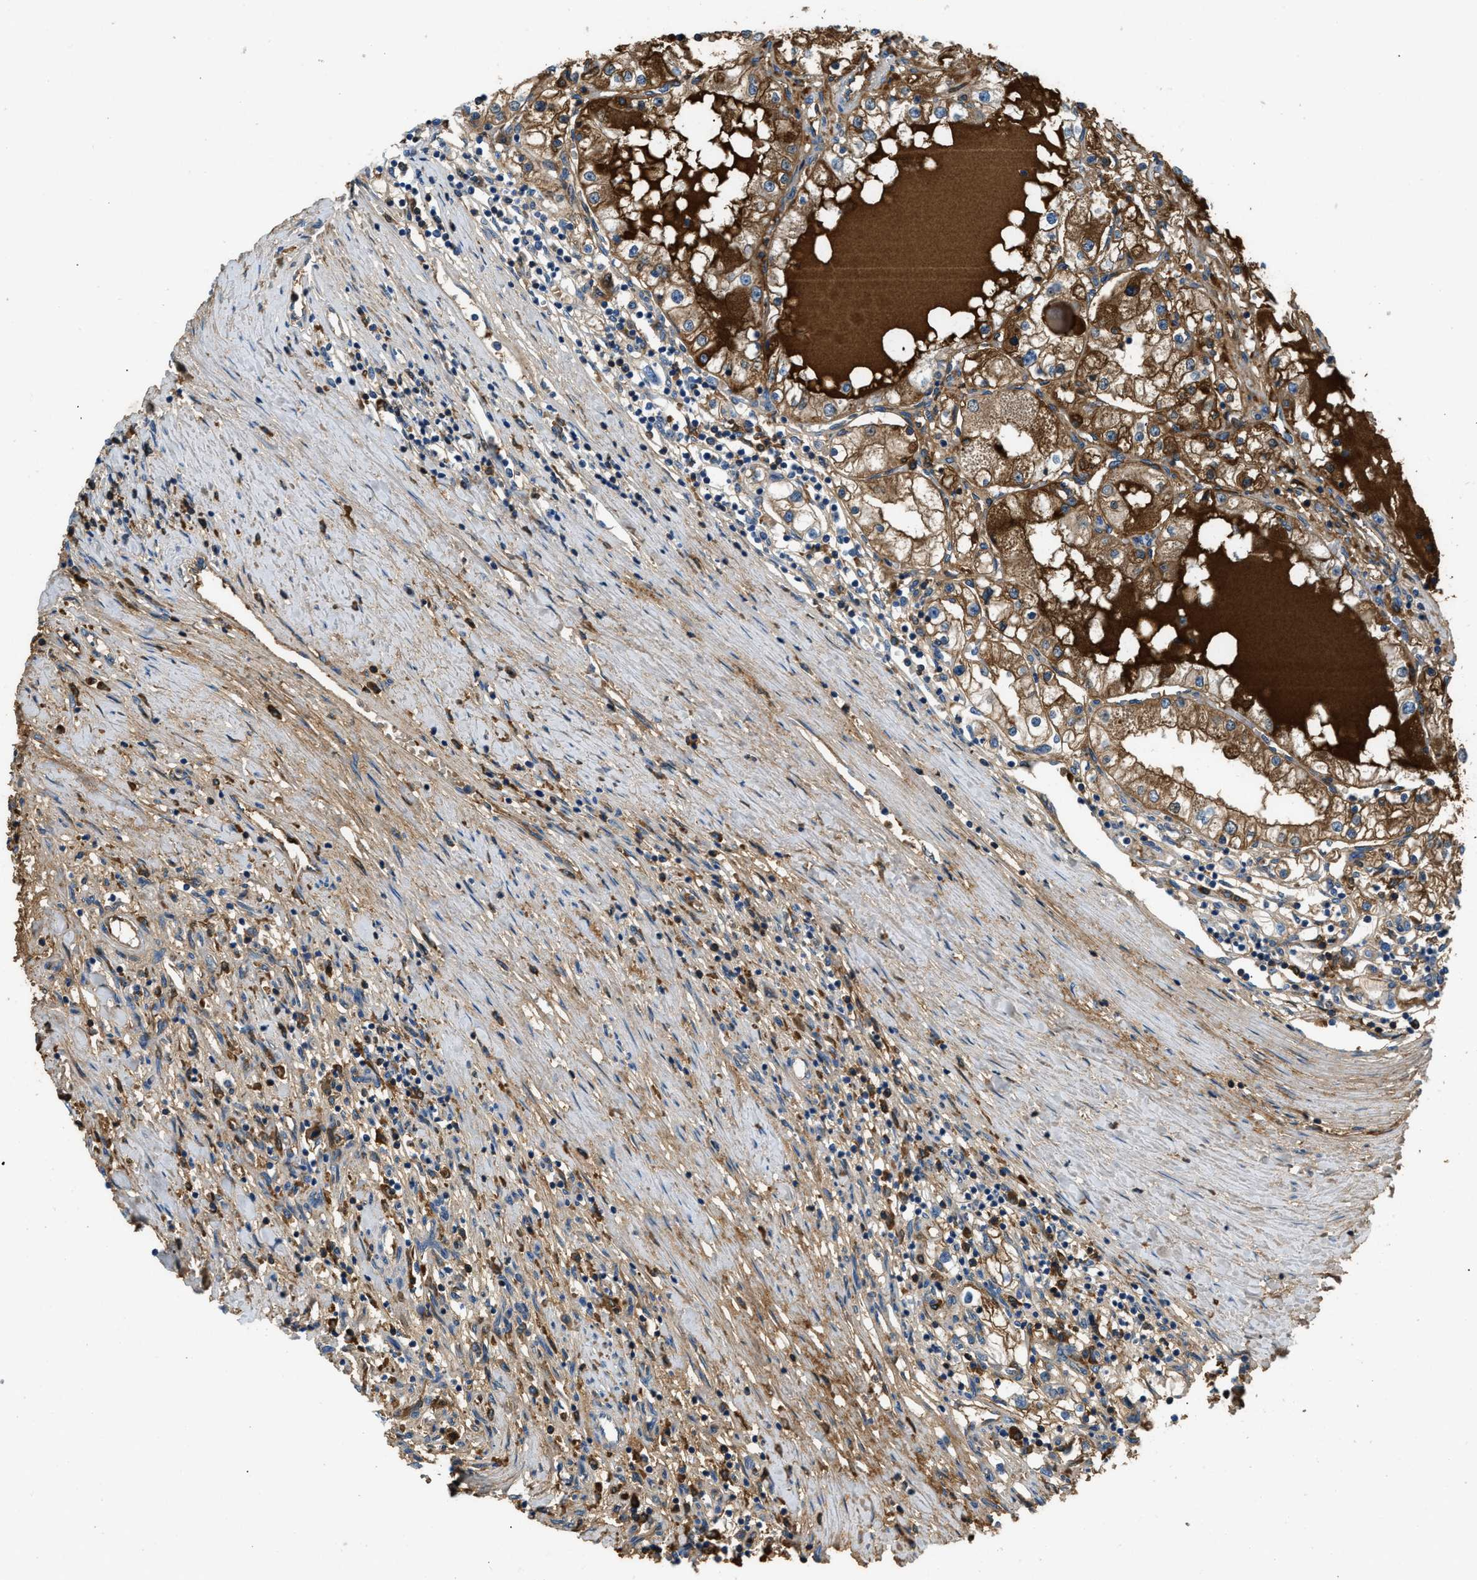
{"staining": {"intensity": "moderate", "quantity": ">75%", "location": "cytoplasmic/membranous"}, "tissue": "renal cancer", "cell_type": "Tumor cells", "image_type": "cancer", "snomed": [{"axis": "morphology", "description": "Adenocarcinoma, NOS"}, {"axis": "topography", "description": "Kidney"}], "caption": "Moderate cytoplasmic/membranous expression is present in approximately >75% of tumor cells in renal adenocarcinoma. The staining is performed using DAB brown chromogen to label protein expression. The nuclei are counter-stained blue using hematoxylin.", "gene": "STC1", "patient": {"sex": "male", "age": 68}}